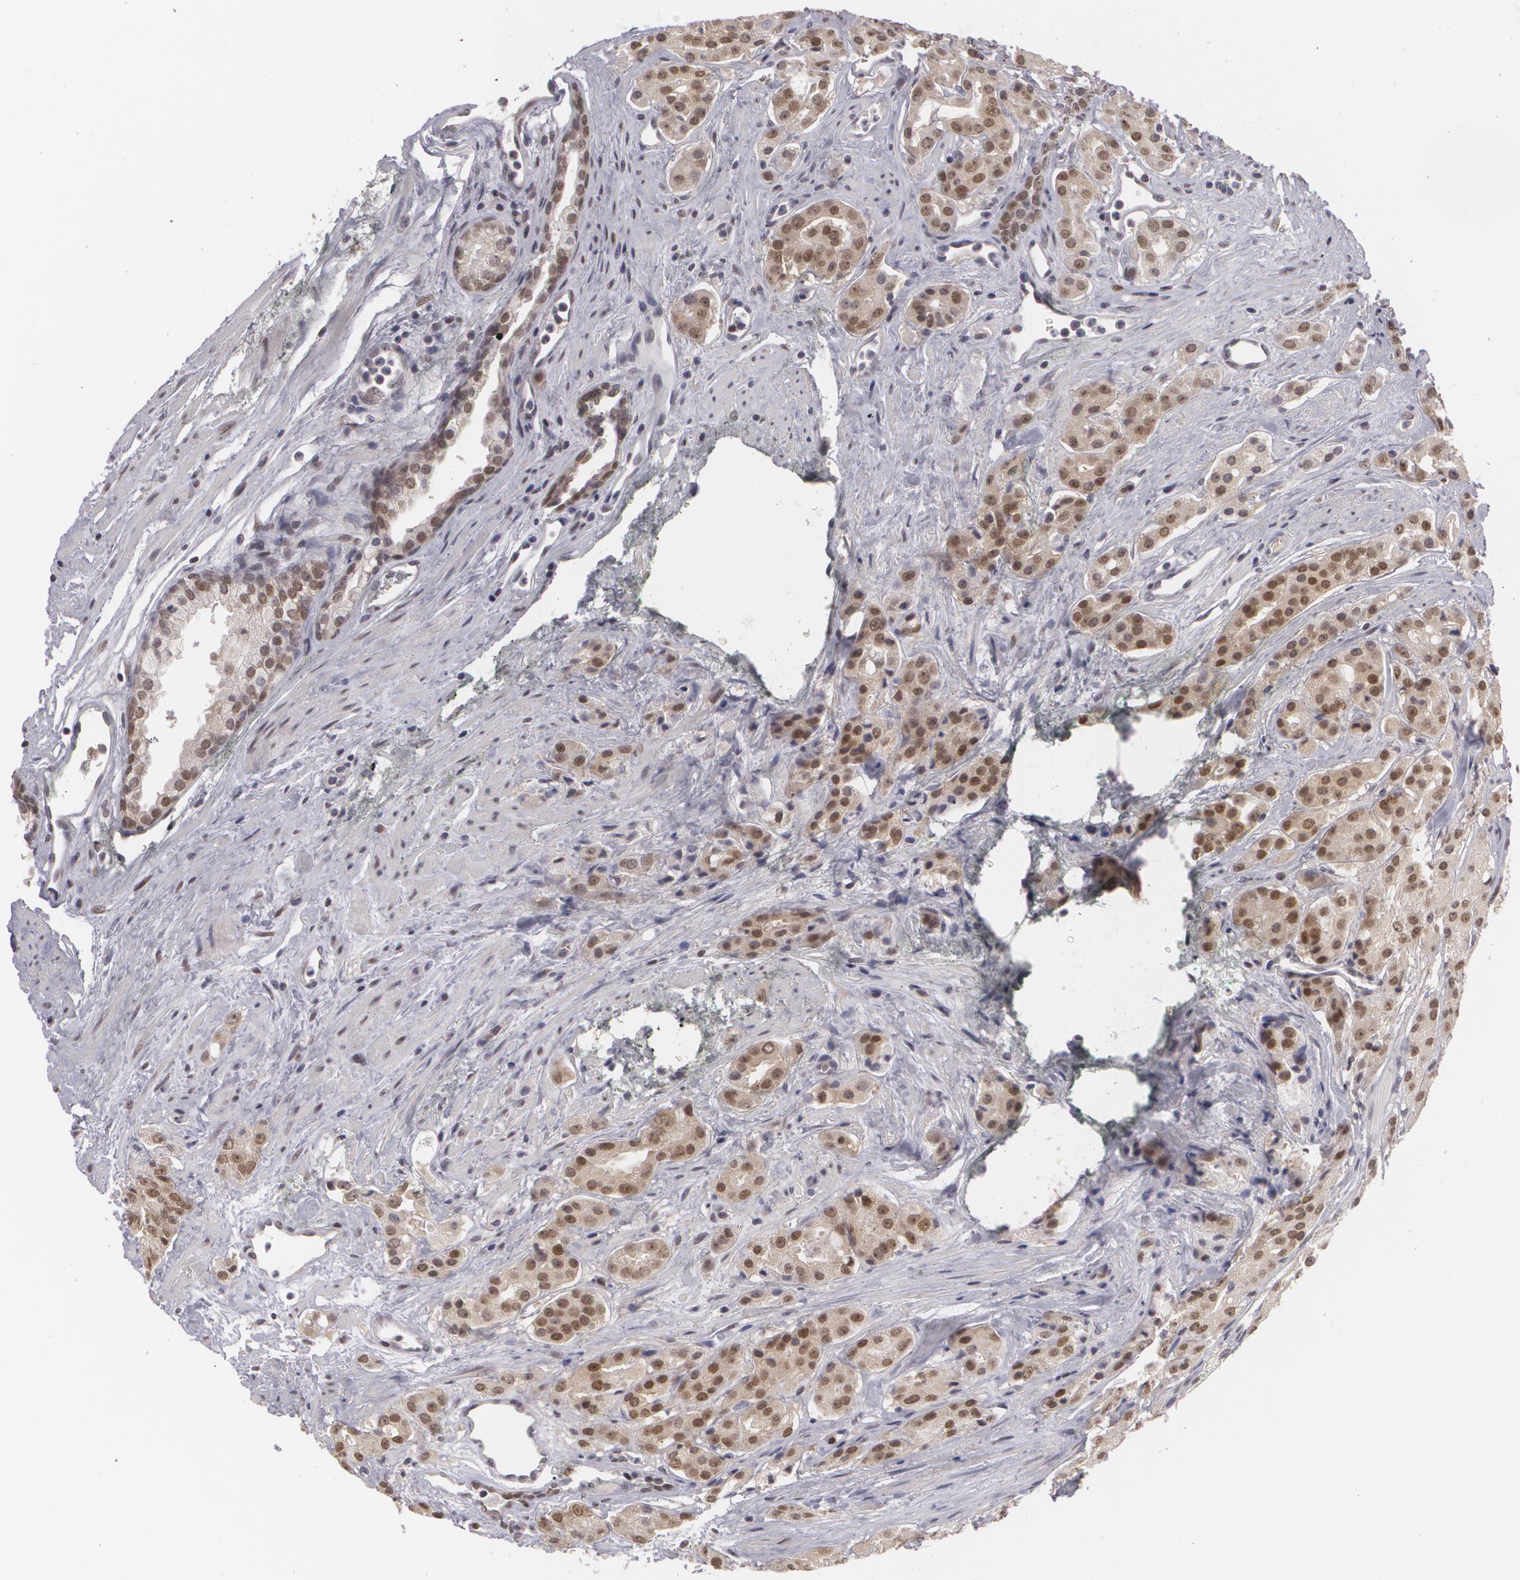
{"staining": {"intensity": "moderate", "quantity": ">75%", "location": "nuclear"}, "tissue": "prostate cancer", "cell_type": "Tumor cells", "image_type": "cancer", "snomed": [{"axis": "morphology", "description": "Adenocarcinoma, High grade"}, {"axis": "topography", "description": "Prostate"}], "caption": "Prostate adenocarcinoma (high-grade) stained with DAB IHC exhibits medium levels of moderate nuclear positivity in about >75% of tumor cells.", "gene": "ZBTB16", "patient": {"sex": "male", "age": 64}}